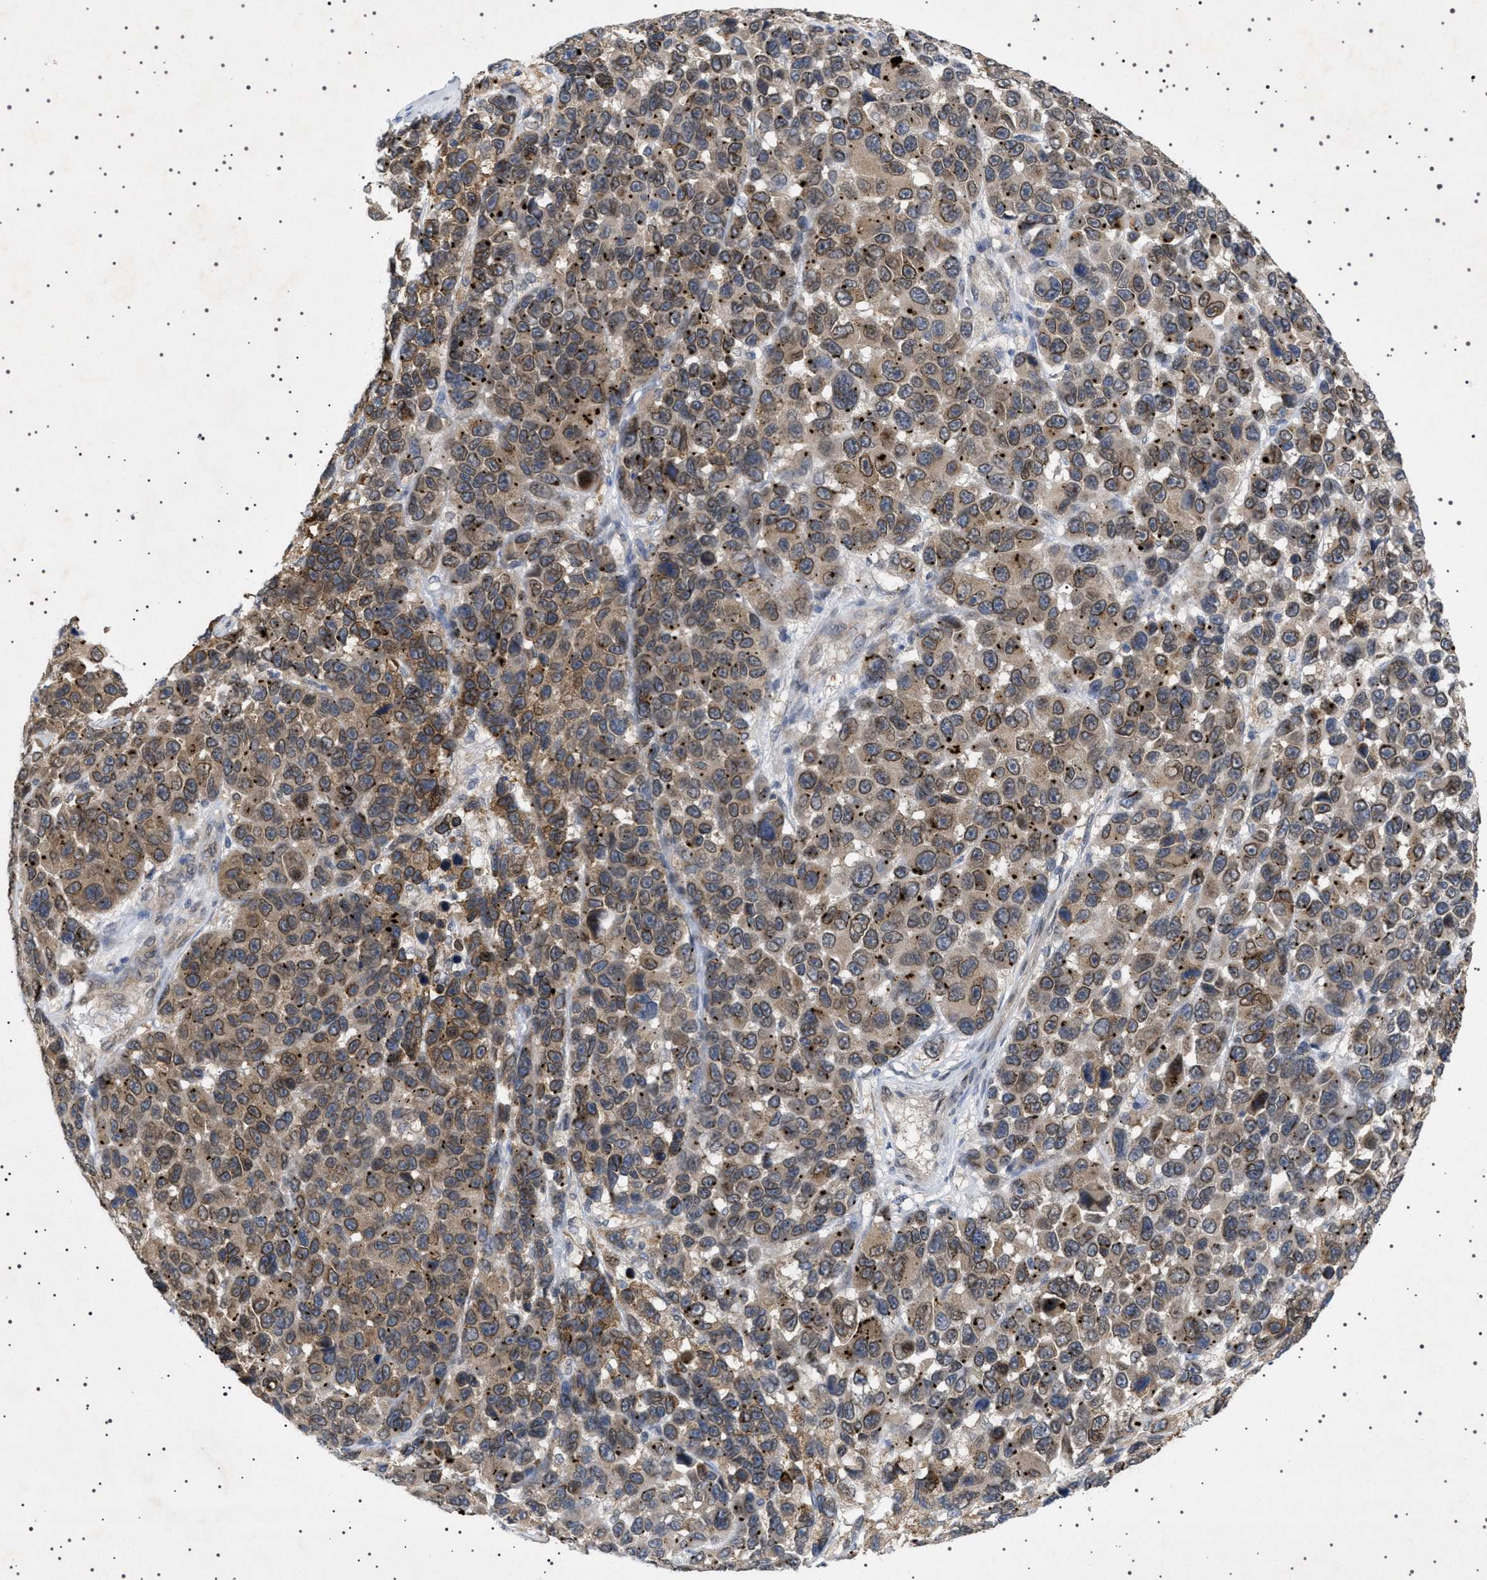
{"staining": {"intensity": "moderate", "quantity": ">75%", "location": "cytoplasmic/membranous,nuclear"}, "tissue": "melanoma", "cell_type": "Tumor cells", "image_type": "cancer", "snomed": [{"axis": "morphology", "description": "Malignant melanoma, NOS"}, {"axis": "topography", "description": "Skin"}], "caption": "Protein expression analysis of human malignant melanoma reveals moderate cytoplasmic/membranous and nuclear expression in approximately >75% of tumor cells. Immunohistochemistry stains the protein in brown and the nuclei are stained blue.", "gene": "NUP93", "patient": {"sex": "male", "age": 53}}